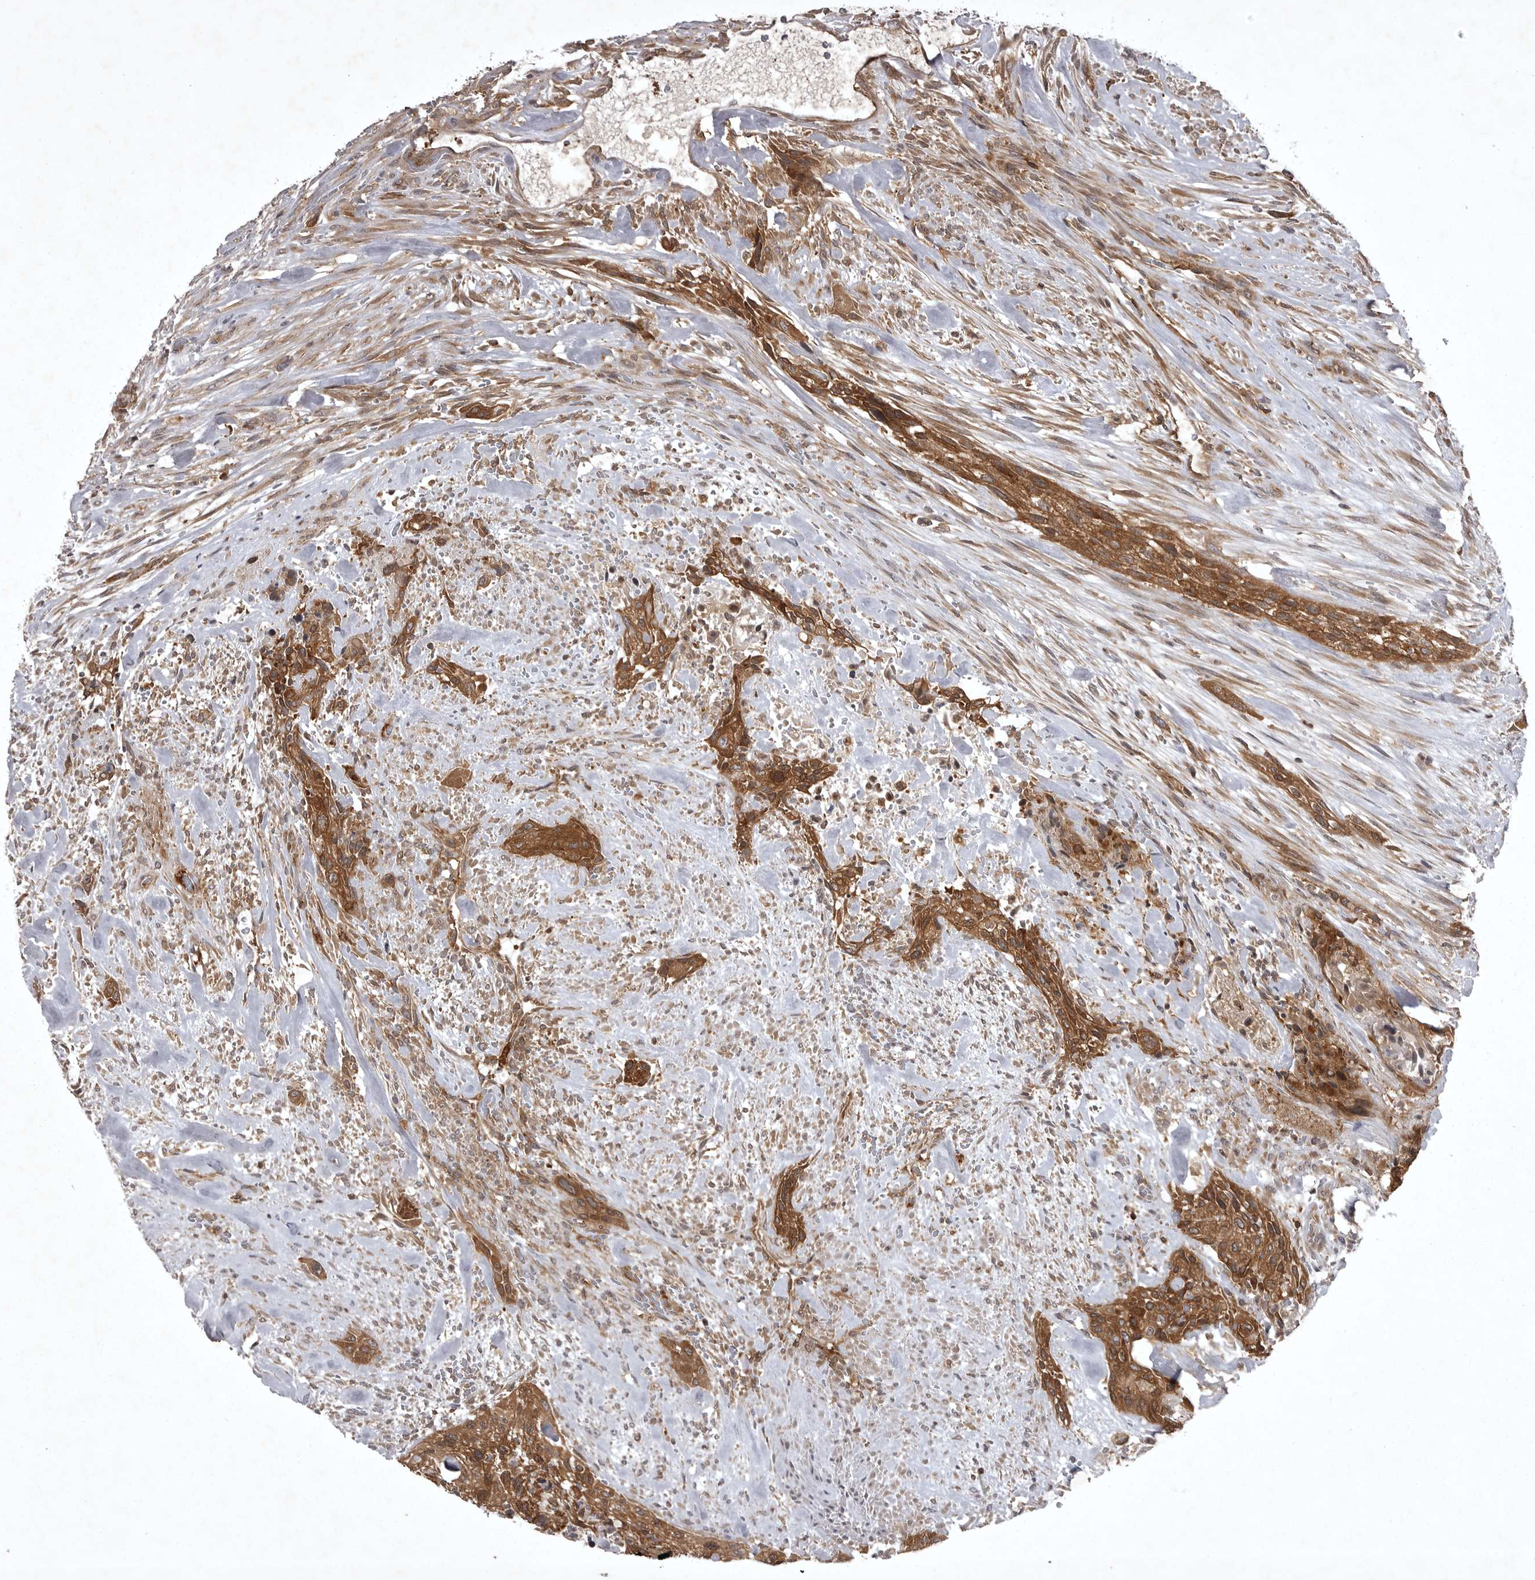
{"staining": {"intensity": "strong", "quantity": ">75%", "location": "cytoplasmic/membranous"}, "tissue": "urothelial cancer", "cell_type": "Tumor cells", "image_type": "cancer", "snomed": [{"axis": "morphology", "description": "Urothelial carcinoma, High grade"}, {"axis": "topography", "description": "Urinary bladder"}], "caption": "Tumor cells demonstrate strong cytoplasmic/membranous positivity in approximately >75% of cells in urothelial carcinoma (high-grade). (IHC, brightfield microscopy, high magnification).", "gene": "STK24", "patient": {"sex": "male", "age": 35}}